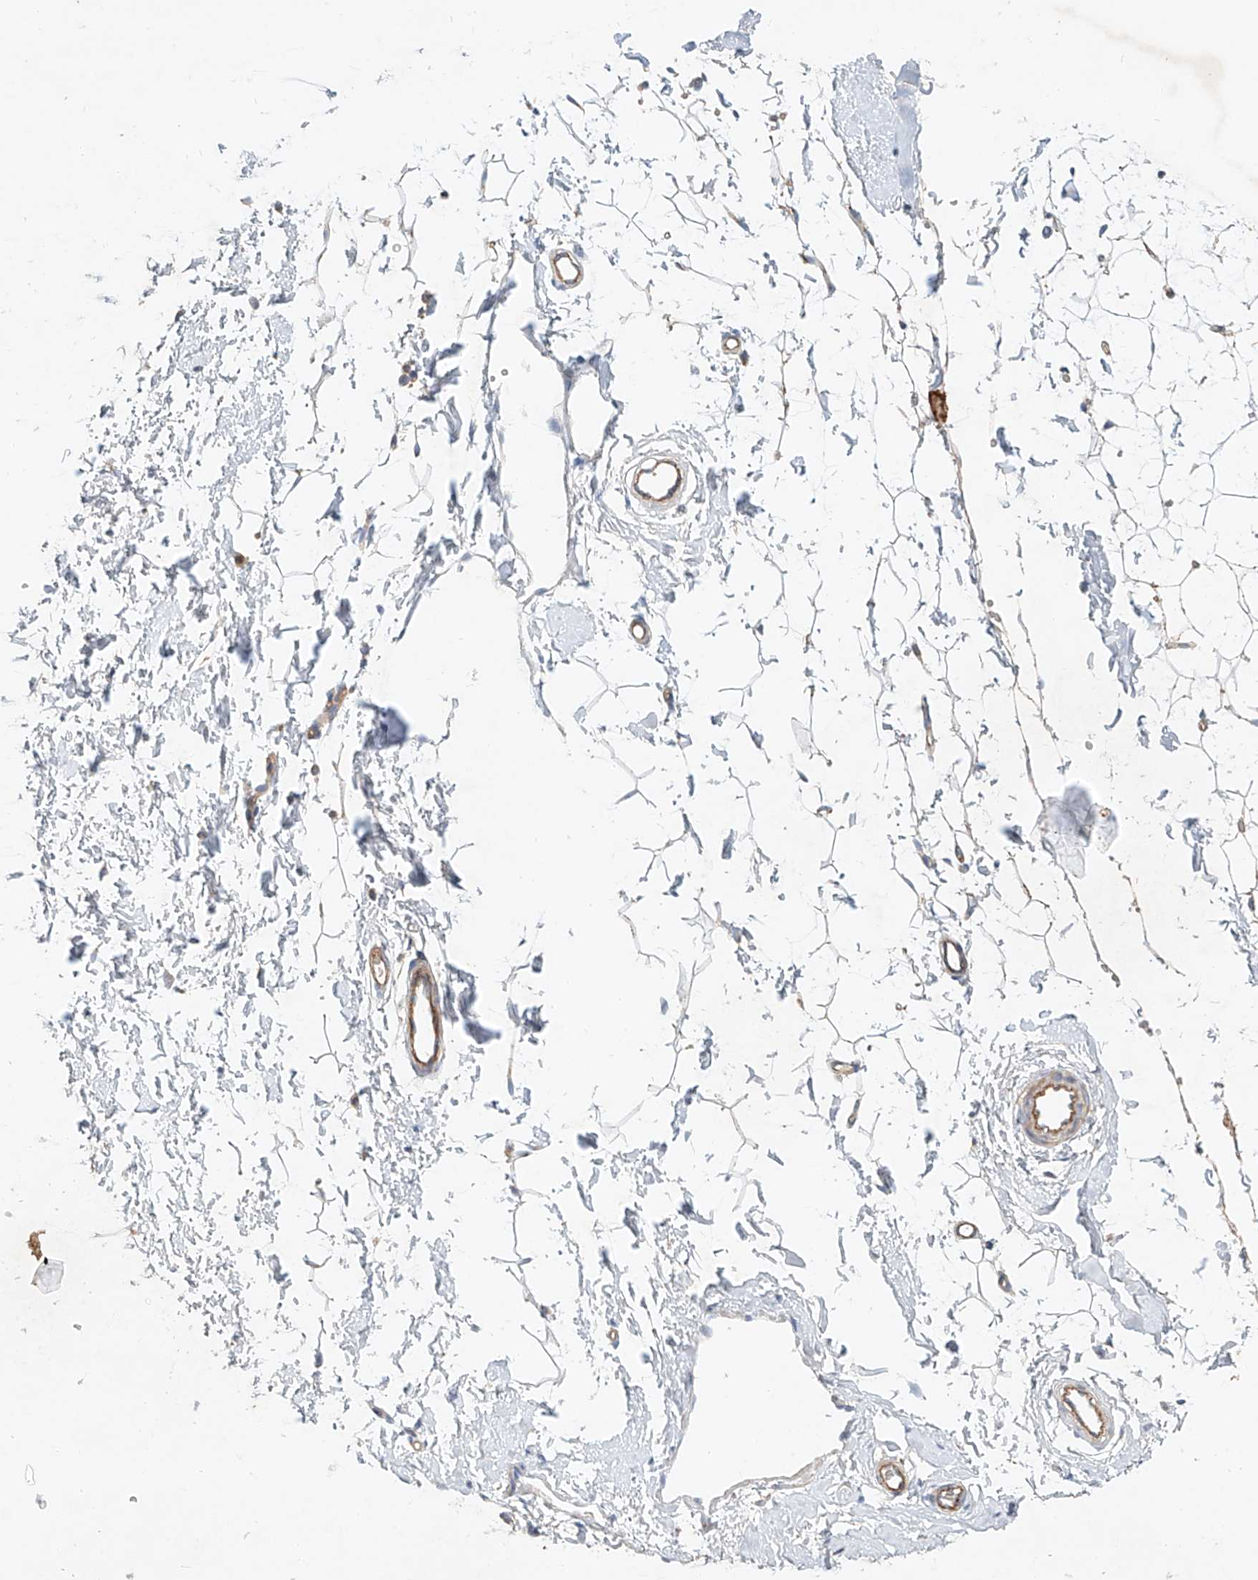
{"staining": {"intensity": "negative", "quantity": "none", "location": "none"}, "tissue": "adipose tissue", "cell_type": "Adipocytes", "image_type": "normal", "snomed": [{"axis": "morphology", "description": "Normal tissue, NOS"}, {"axis": "topography", "description": "Breast"}], "caption": "Immunohistochemistry of benign adipose tissue reveals no staining in adipocytes.", "gene": "AJM1", "patient": {"sex": "female", "age": 23}}